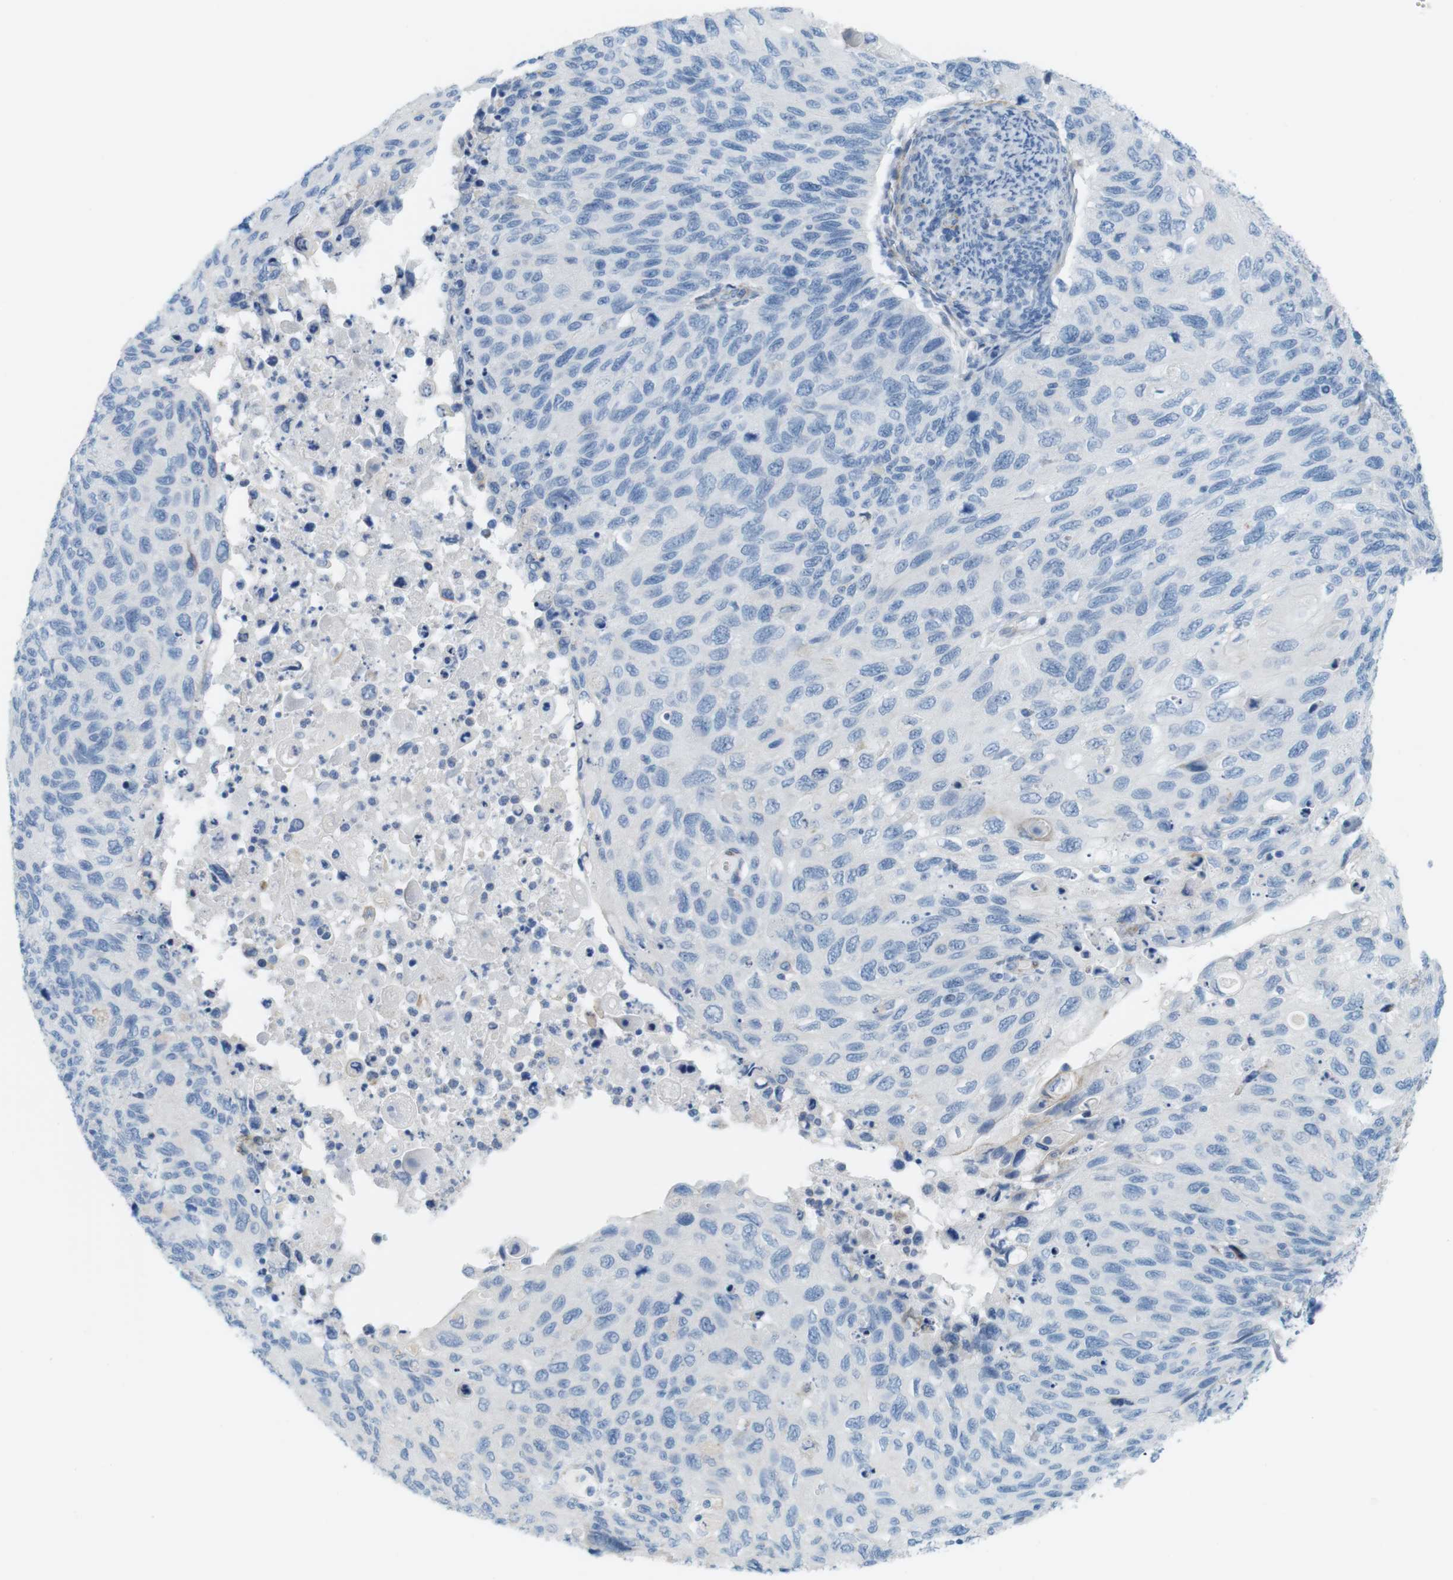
{"staining": {"intensity": "negative", "quantity": "none", "location": "none"}, "tissue": "cervical cancer", "cell_type": "Tumor cells", "image_type": "cancer", "snomed": [{"axis": "morphology", "description": "Squamous cell carcinoma, NOS"}, {"axis": "topography", "description": "Cervix"}], "caption": "Immunohistochemistry (IHC) of human cervical cancer (squamous cell carcinoma) displays no expression in tumor cells.", "gene": "MYH9", "patient": {"sex": "female", "age": 70}}